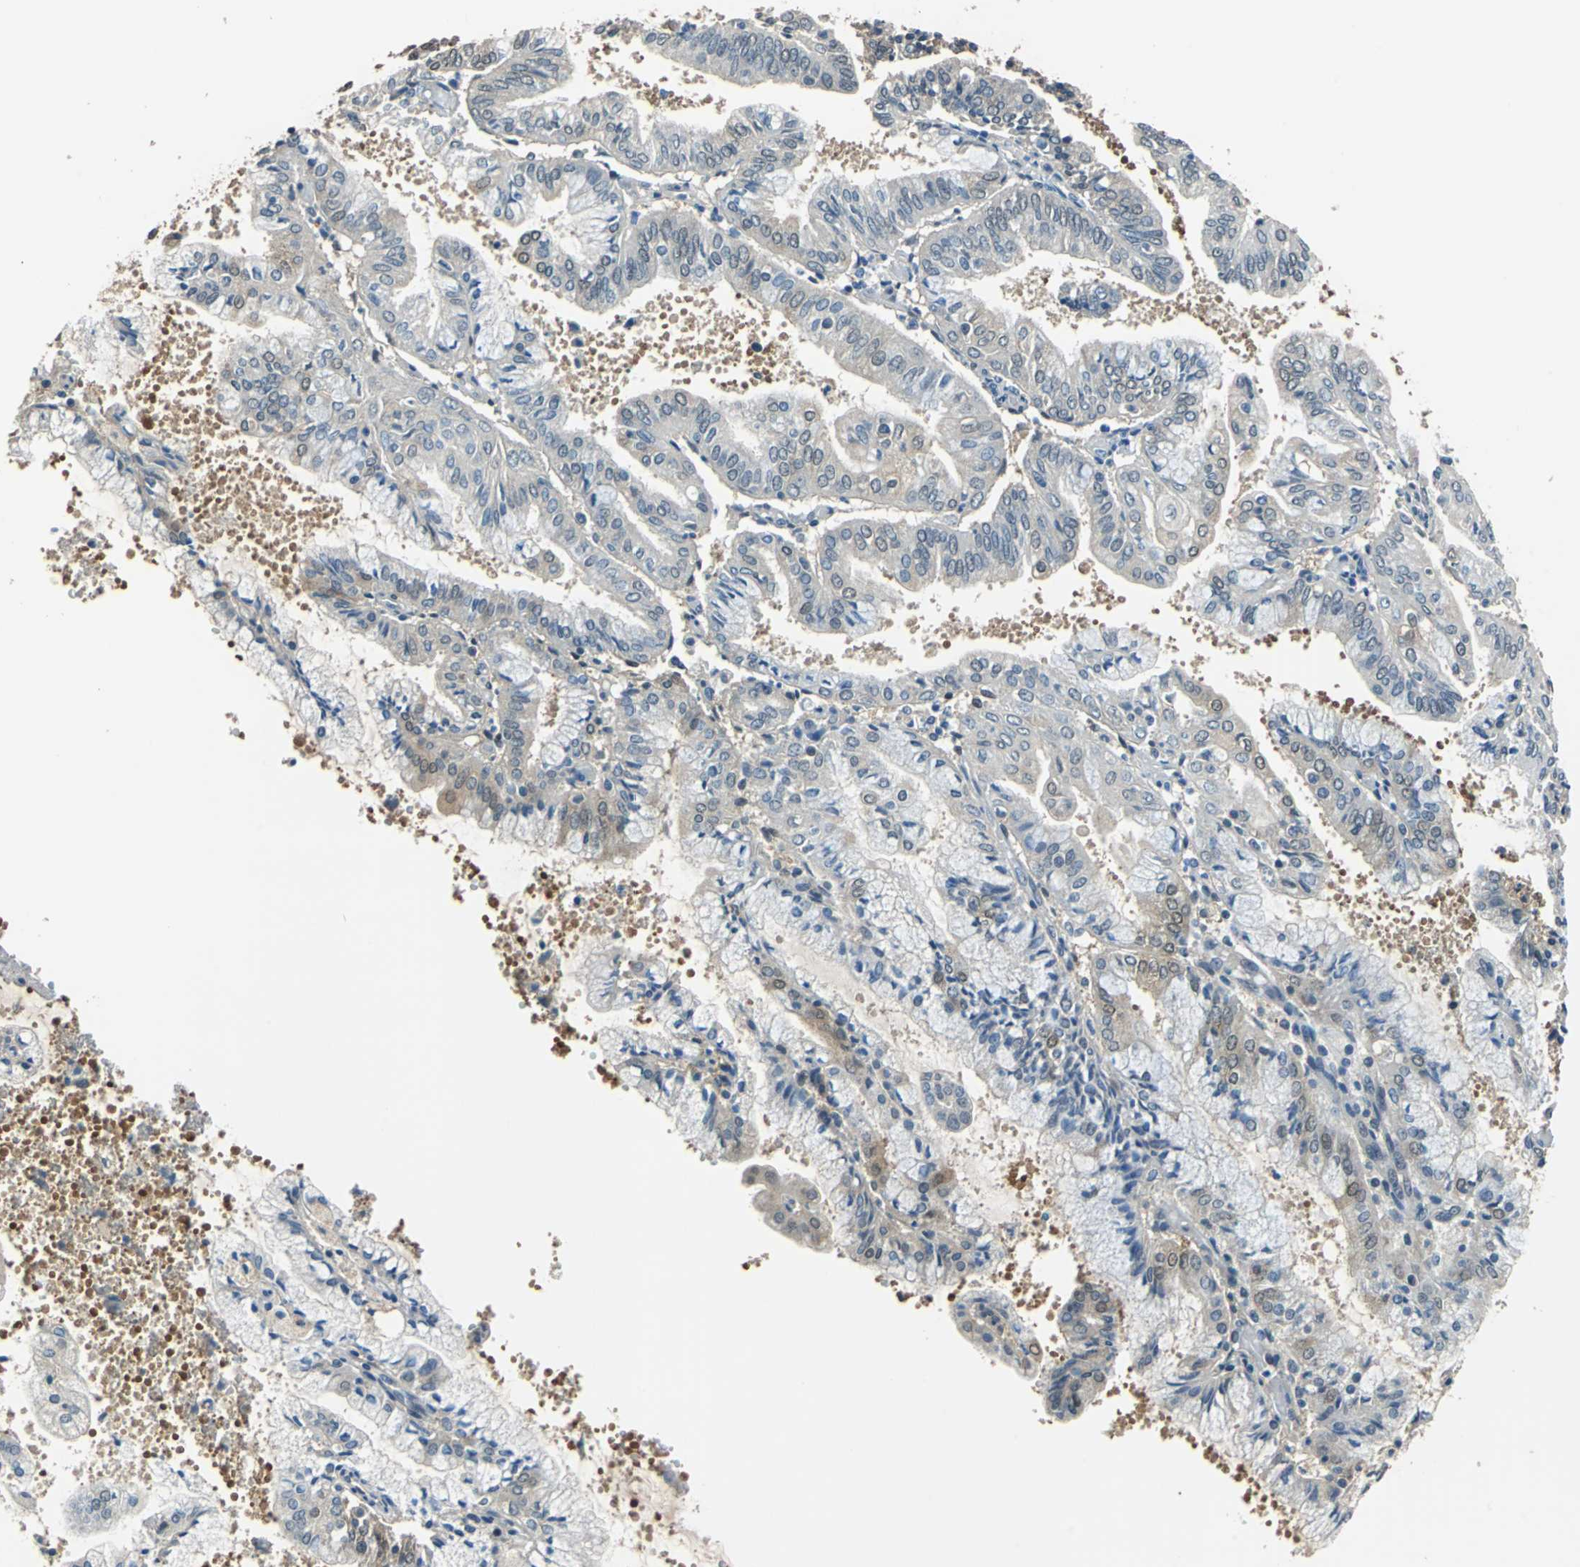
{"staining": {"intensity": "moderate", "quantity": "25%-75%", "location": "cytoplasmic/membranous,nuclear"}, "tissue": "endometrial cancer", "cell_type": "Tumor cells", "image_type": "cancer", "snomed": [{"axis": "morphology", "description": "Adenocarcinoma, NOS"}, {"axis": "topography", "description": "Endometrium"}], "caption": "IHC (DAB (3,3'-diaminobenzidine)) staining of endometrial cancer demonstrates moderate cytoplasmic/membranous and nuclear protein positivity in about 25%-75% of tumor cells.", "gene": "FKBP4", "patient": {"sex": "female", "age": 63}}